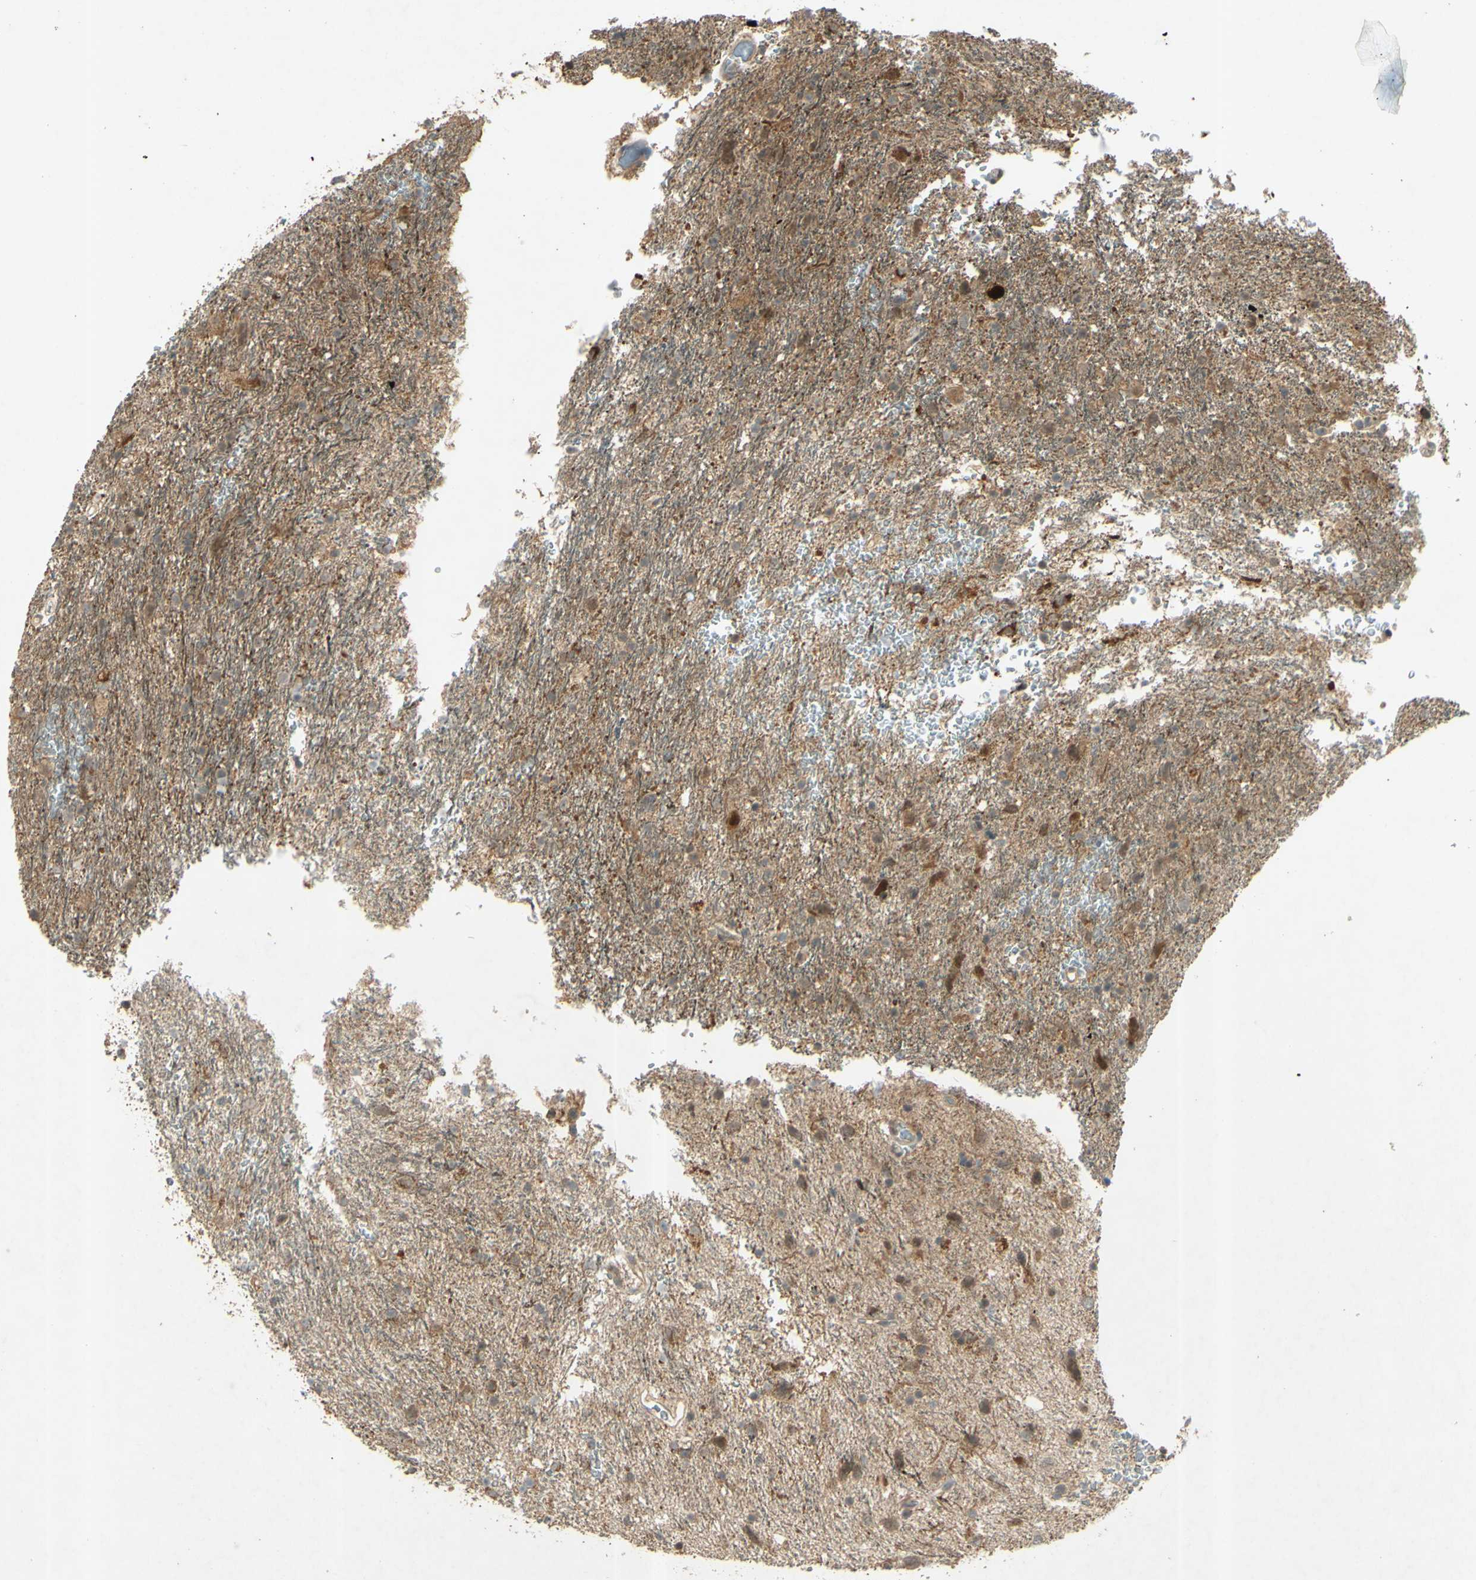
{"staining": {"intensity": "strong", "quantity": "<25%", "location": "nuclear"}, "tissue": "glioma", "cell_type": "Tumor cells", "image_type": "cancer", "snomed": [{"axis": "morphology", "description": "Glioma, malignant, Low grade"}, {"axis": "topography", "description": "Brain"}], "caption": "Immunohistochemical staining of human malignant glioma (low-grade) reveals medium levels of strong nuclear positivity in about <25% of tumor cells.", "gene": "RAD18", "patient": {"sex": "male", "age": 77}}